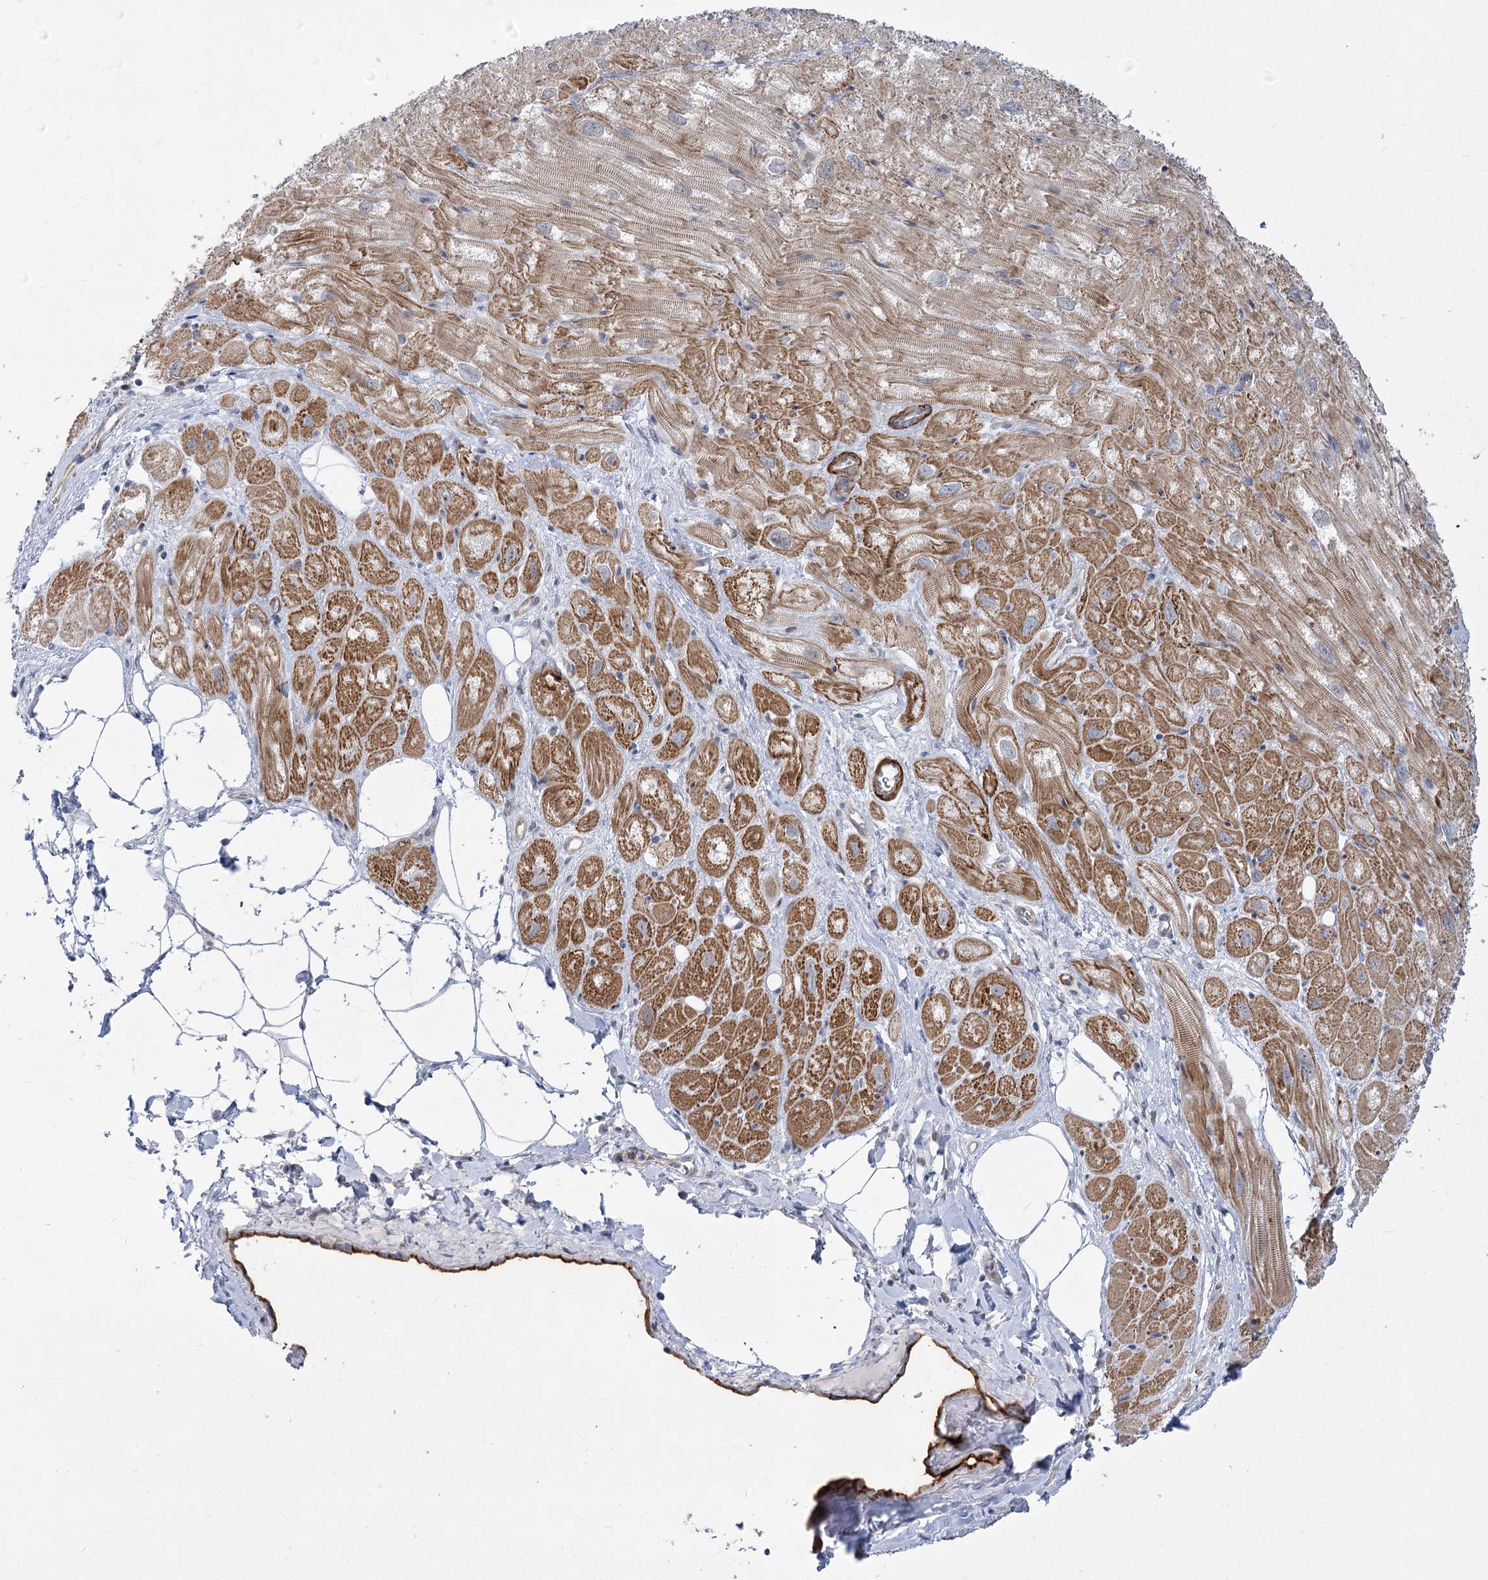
{"staining": {"intensity": "moderate", "quantity": ">75%", "location": "cytoplasmic/membranous"}, "tissue": "heart muscle", "cell_type": "Cardiomyocytes", "image_type": "normal", "snomed": [{"axis": "morphology", "description": "Normal tissue, NOS"}, {"axis": "topography", "description": "Heart"}], "caption": "Cardiomyocytes demonstrate medium levels of moderate cytoplasmic/membranous staining in approximately >75% of cells in normal human heart muscle. The staining was performed using DAB (3,3'-diaminobenzidine), with brown indicating positive protein expression. Nuclei are stained blue with hematoxylin.", "gene": "ARSI", "patient": {"sex": "male", "age": 50}}